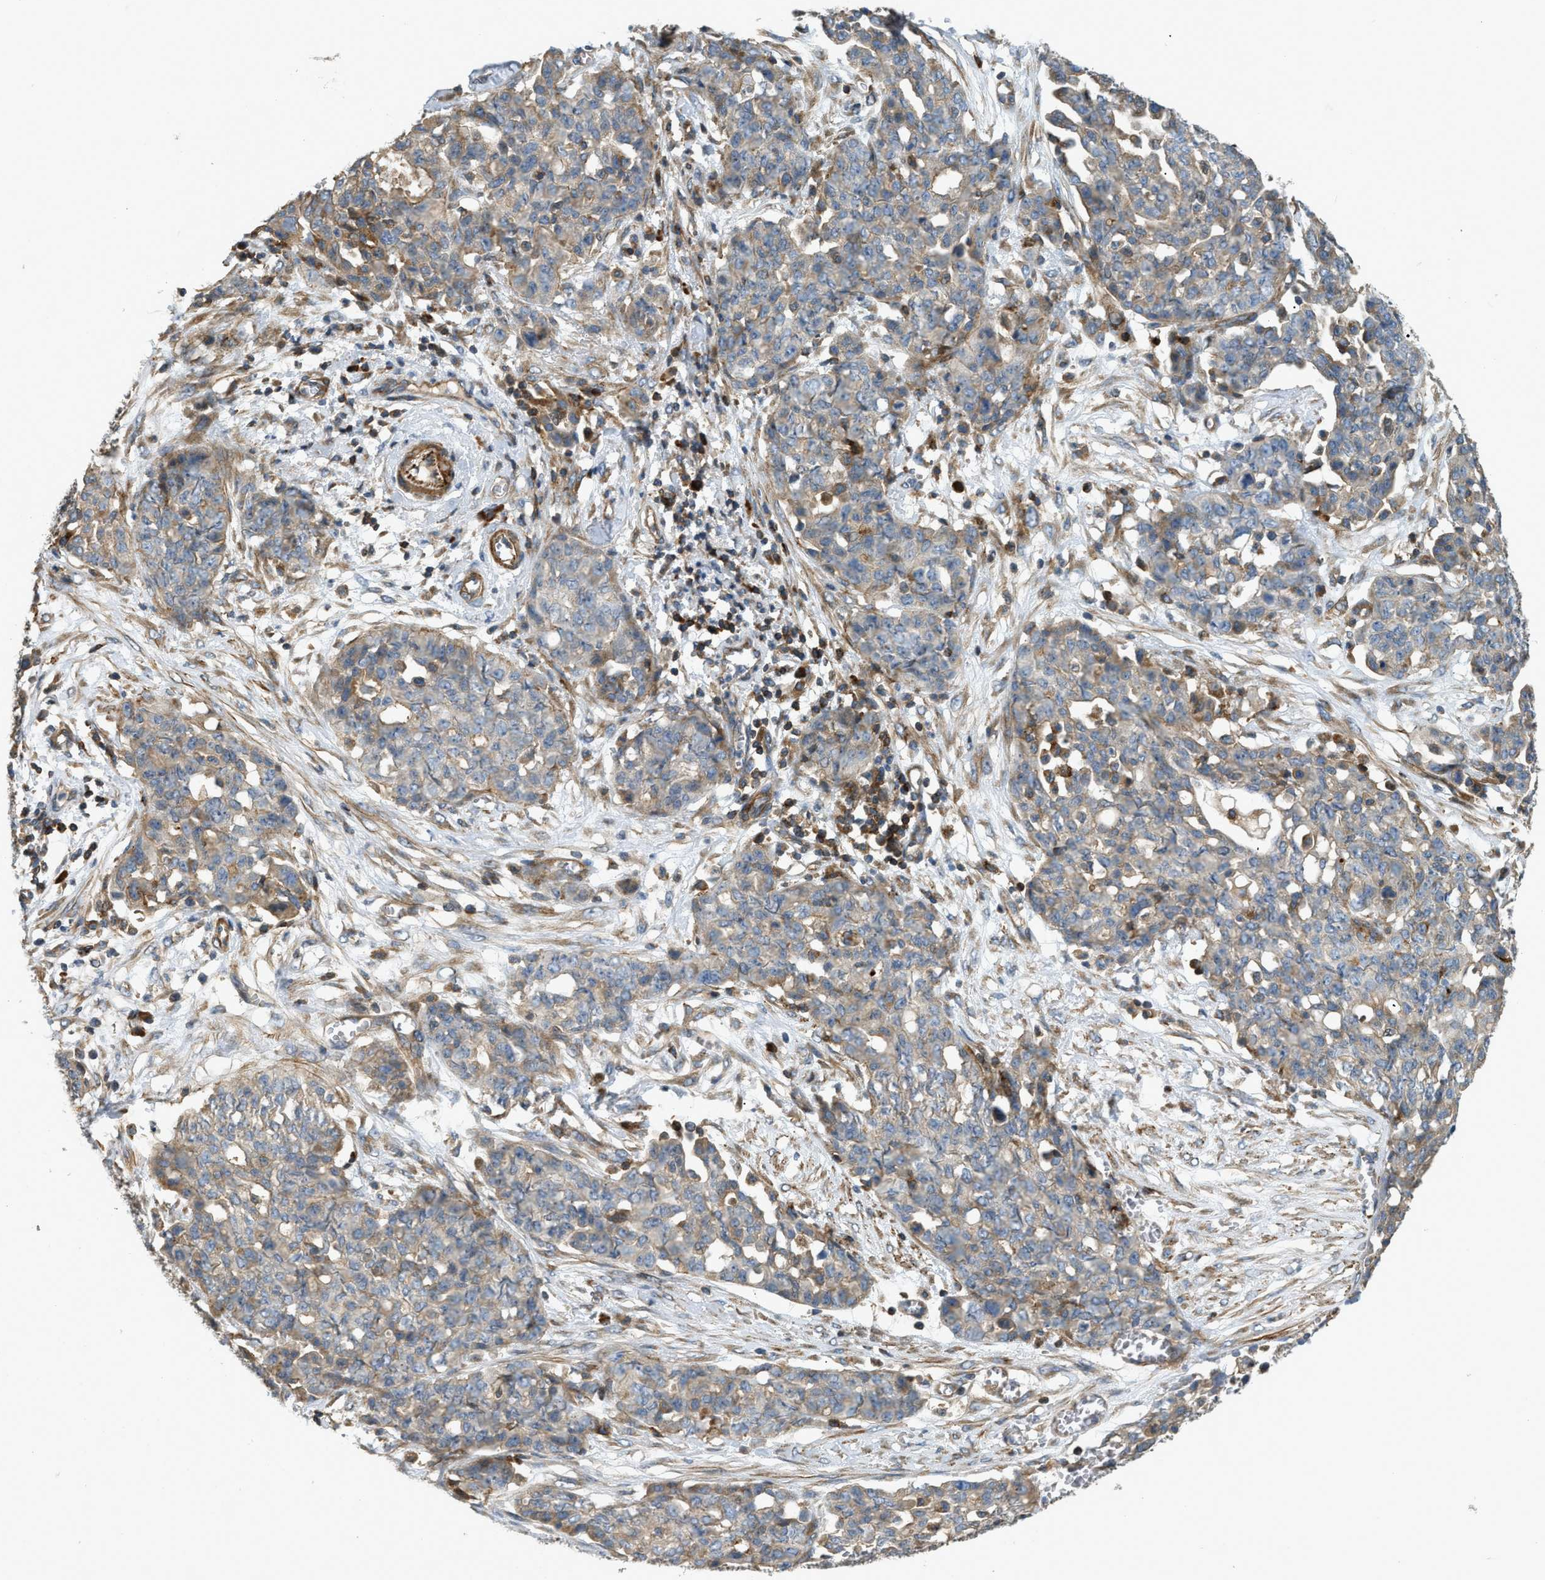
{"staining": {"intensity": "moderate", "quantity": "25%-75%", "location": "cytoplasmic/membranous"}, "tissue": "ovarian cancer", "cell_type": "Tumor cells", "image_type": "cancer", "snomed": [{"axis": "morphology", "description": "Cystadenocarcinoma, serous, NOS"}, {"axis": "topography", "description": "Soft tissue"}, {"axis": "topography", "description": "Ovary"}], "caption": "There is medium levels of moderate cytoplasmic/membranous expression in tumor cells of ovarian cancer (serous cystadenocarcinoma), as demonstrated by immunohistochemical staining (brown color).", "gene": "BTN3A2", "patient": {"sex": "female", "age": 57}}